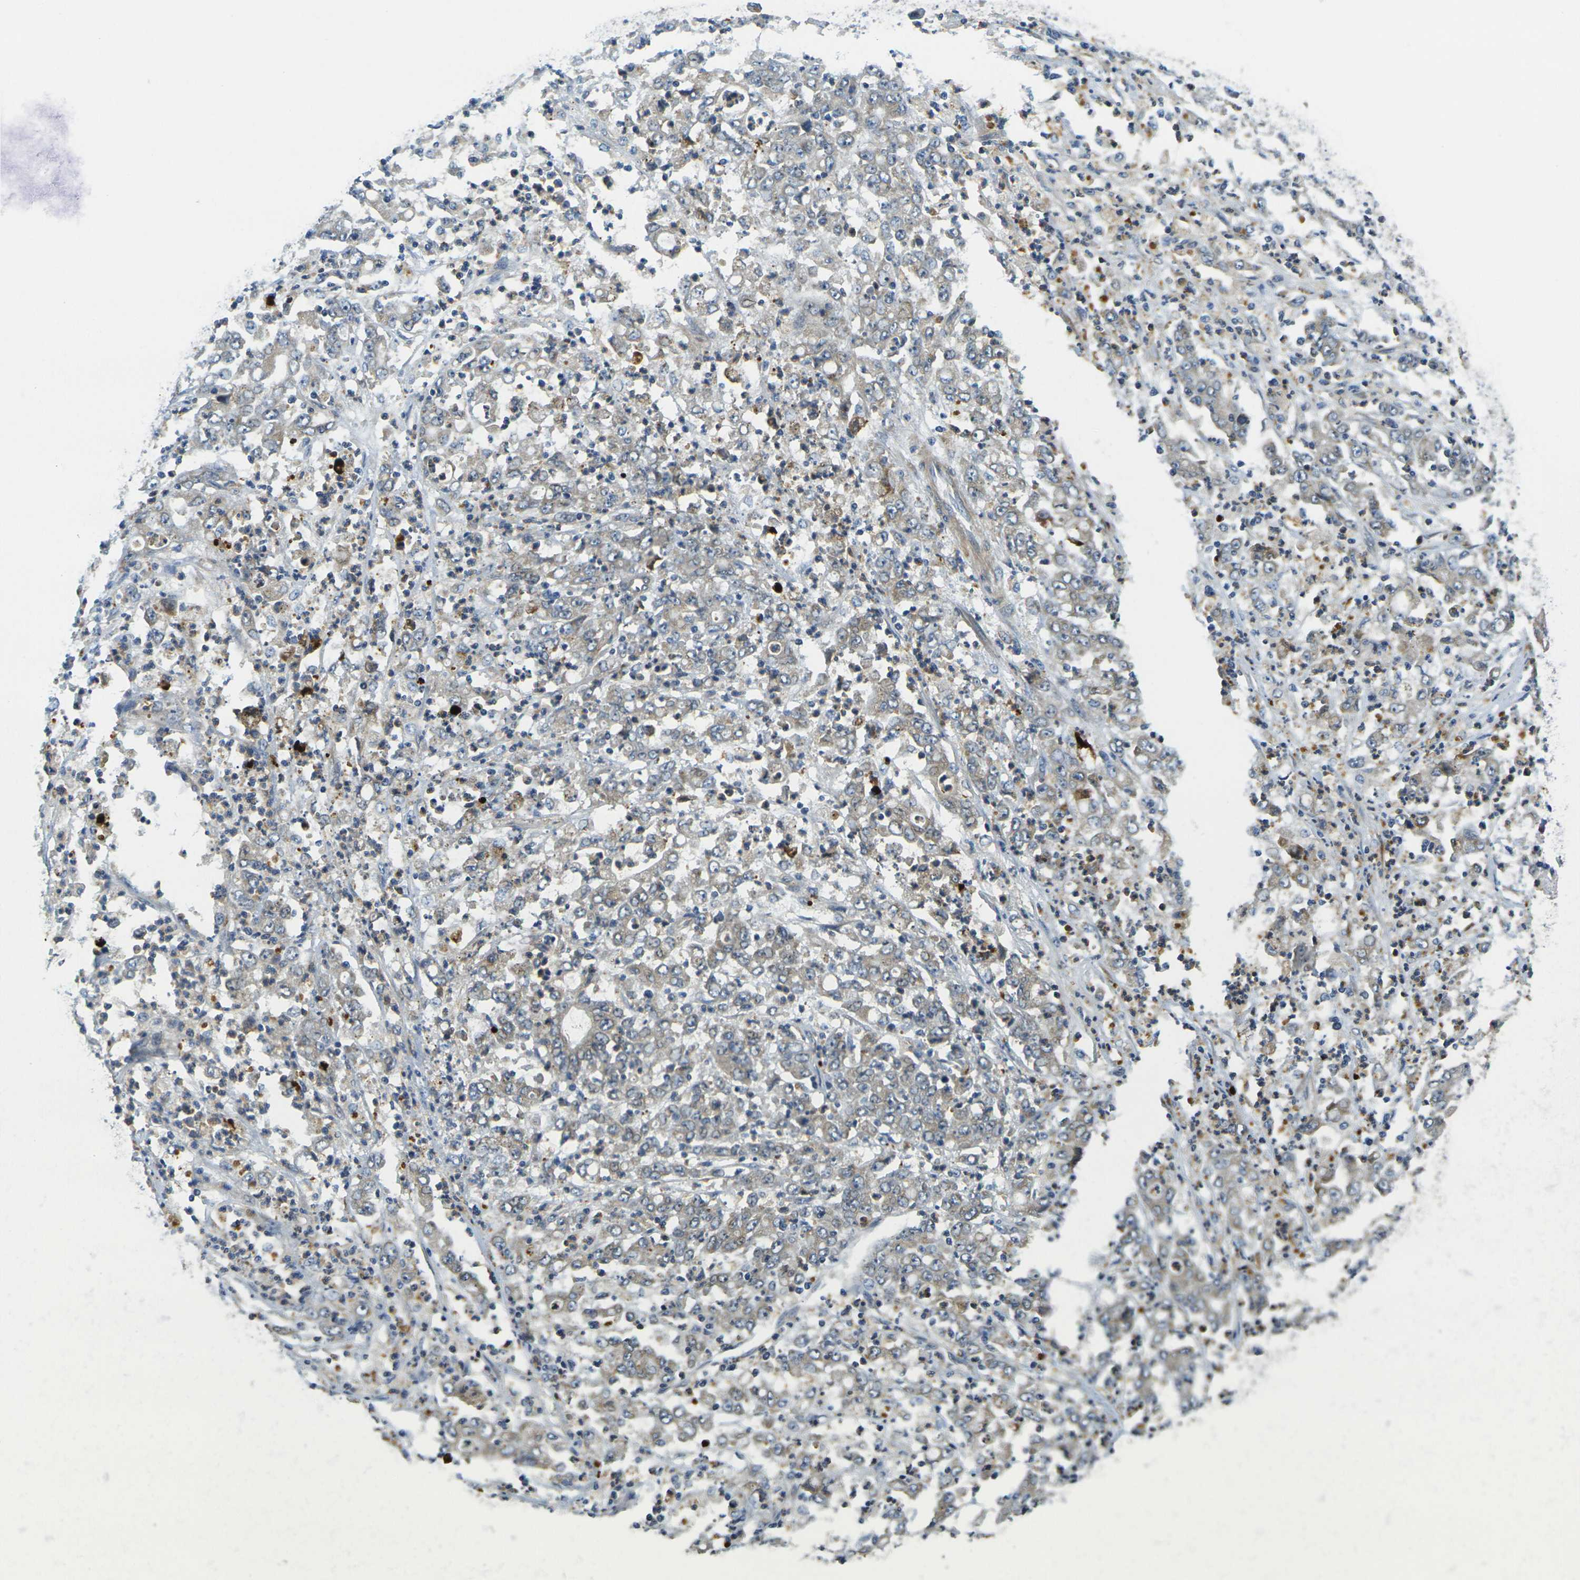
{"staining": {"intensity": "weak", "quantity": "25%-75%", "location": "cytoplasmic/membranous"}, "tissue": "stomach cancer", "cell_type": "Tumor cells", "image_type": "cancer", "snomed": [{"axis": "morphology", "description": "Adenocarcinoma, NOS"}, {"axis": "topography", "description": "Stomach, lower"}], "caption": "The image demonstrates immunohistochemical staining of stomach adenocarcinoma. There is weak cytoplasmic/membranous positivity is appreciated in about 25%-75% of tumor cells.", "gene": "MINAR2", "patient": {"sex": "female", "age": 71}}